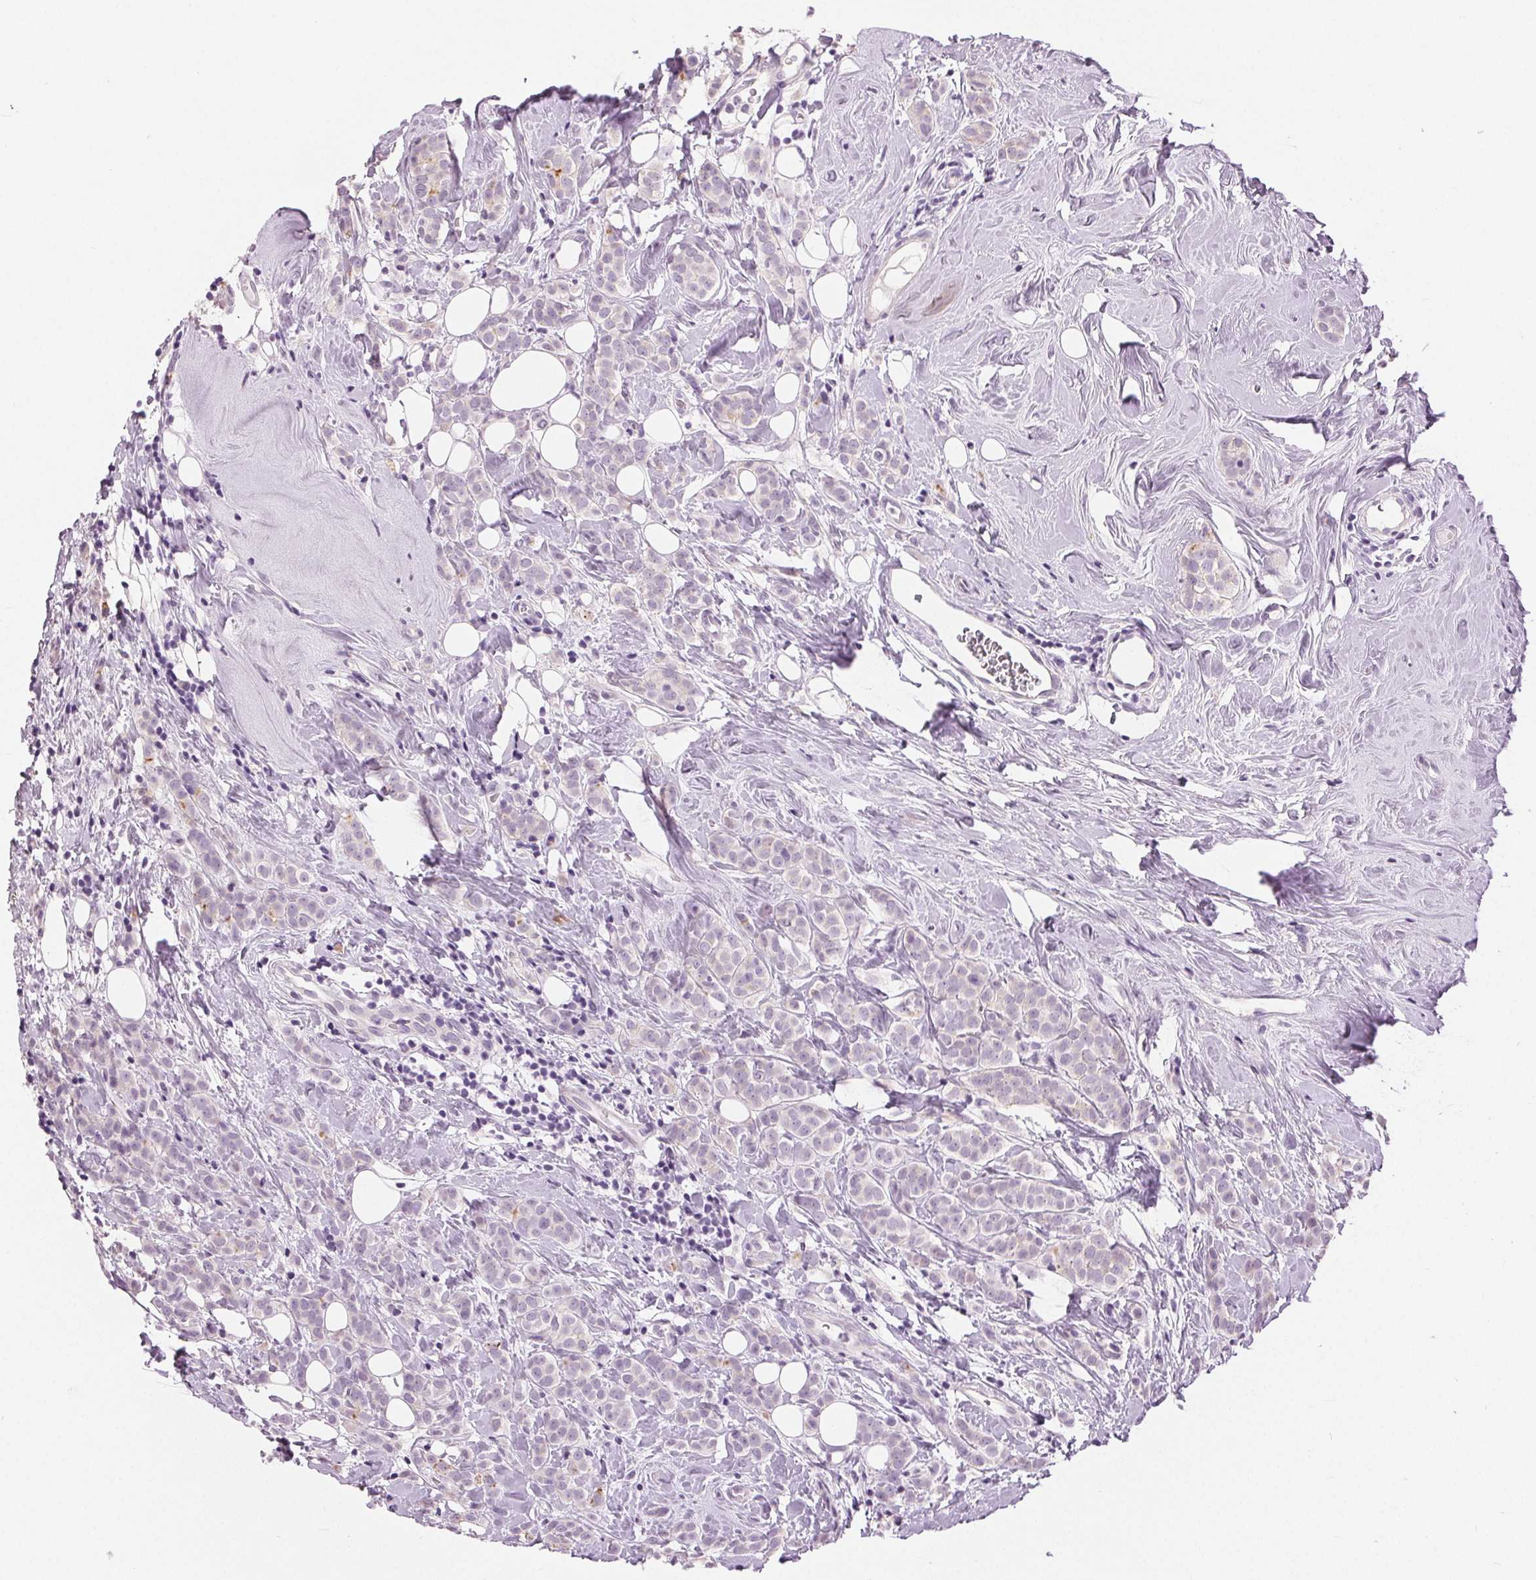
{"staining": {"intensity": "negative", "quantity": "none", "location": "none"}, "tissue": "breast cancer", "cell_type": "Tumor cells", "image_type": "cancer", "snomed": [{"axis": "morphology", "description": "Lobular carcinoma"}, {"axis": "topography", "description": "Breast"}], "caption": "DAB immunohistochemical staining of human breast cancer shows no significant staining in tumor cells.", "gene": "MISP", "patient": {"sex": "female", "age": 49}}